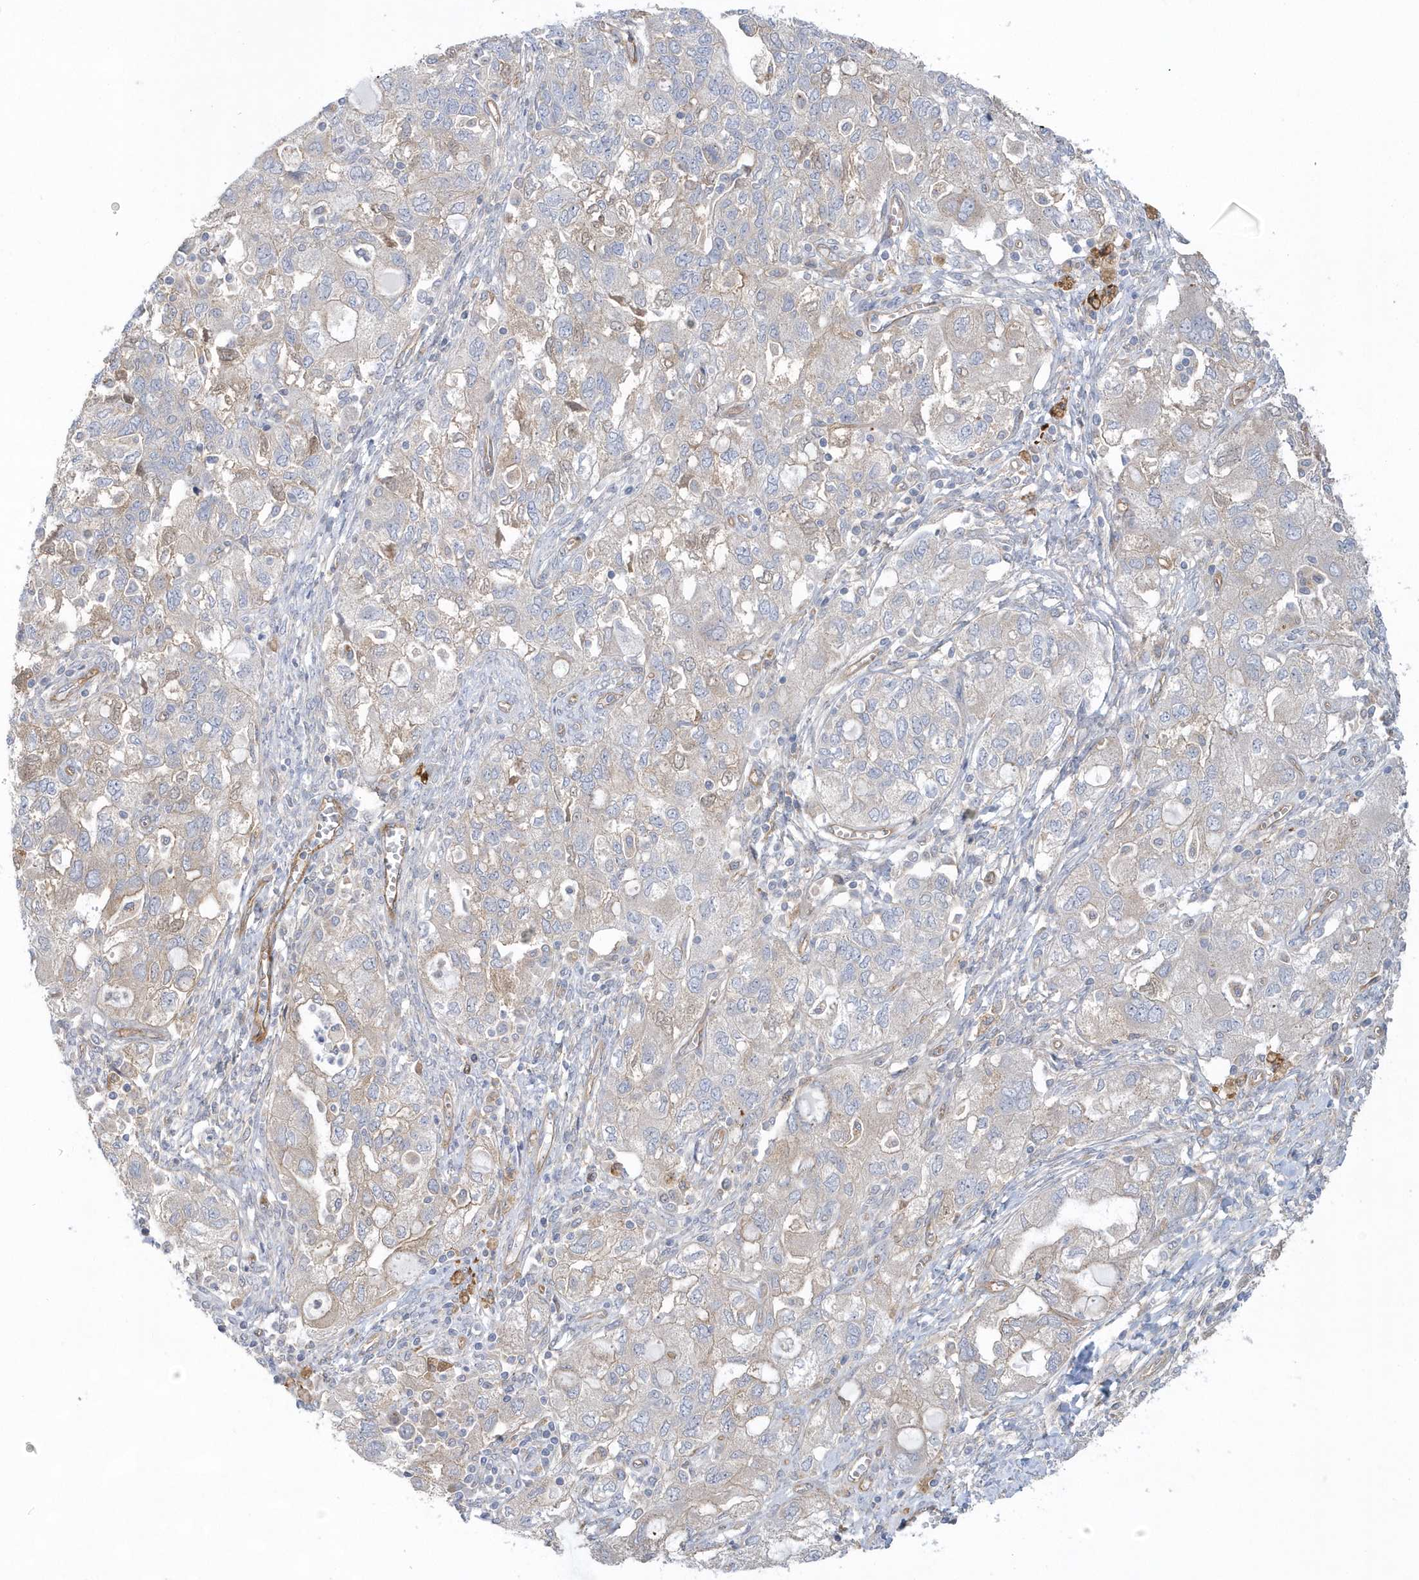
{"staining": {"intensity": "negative", "quantity": "none", "location": "none"}, "tissue": "ovarian cancer", "cell_type": "Tumor cells", "image_type": "cancer", "snomed": [{"axis": "morphology", "description": "Carcinoma, NOS"}, {"axis": "morphology", "description": "Cystadenocarcinoma, serous, NOS"}, {"axis": "topography", "description": "Ovary"}], "caption": "Immunohistochemical staining of carcinoma (ovarian) reveals no significant expression in tumor cells.", "gene": "RAI14", "patient": {"sex": "female", "age": 69}}